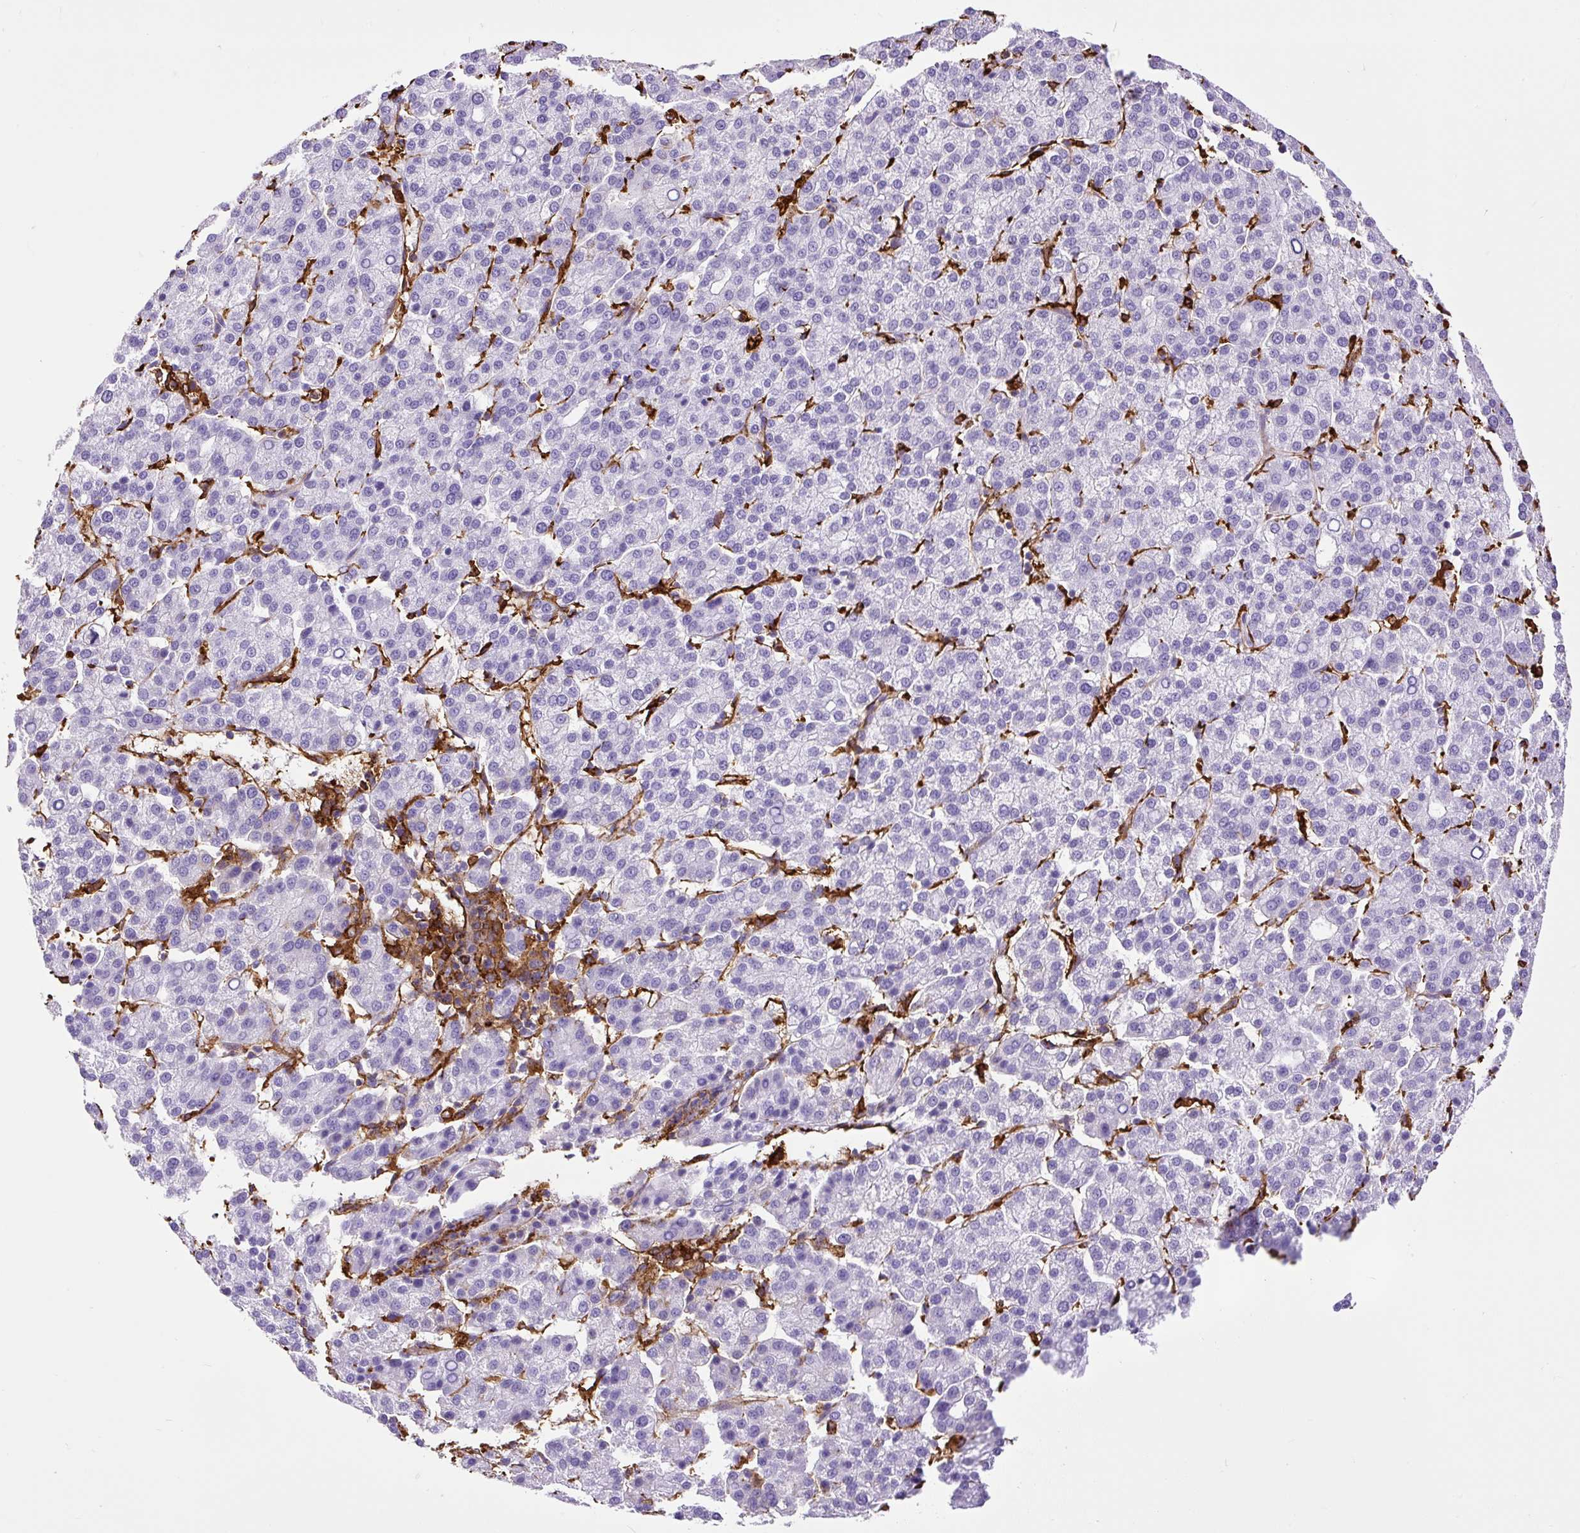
{"staining": {"intensity": "negative", "quantity": "none", "location": "none"}, "tissue": "liver cancer", "cell_type": "Tumor cells", "image_type": "cancer", "snomed": [{"axis": "morphology", "description": "Carcinoma, Hepatocellular, NOS"}, {"axis": "topography", "description": "Liver"}], "caption": "Immunohistochemical staining of liver cancer (hepatocellular carcinoma) exhibits no significant staining in tumor cells. Nuclei are stained in blue.", "gene": "HLA-DRA", "patient": {"sex": "female", "age": 58}}